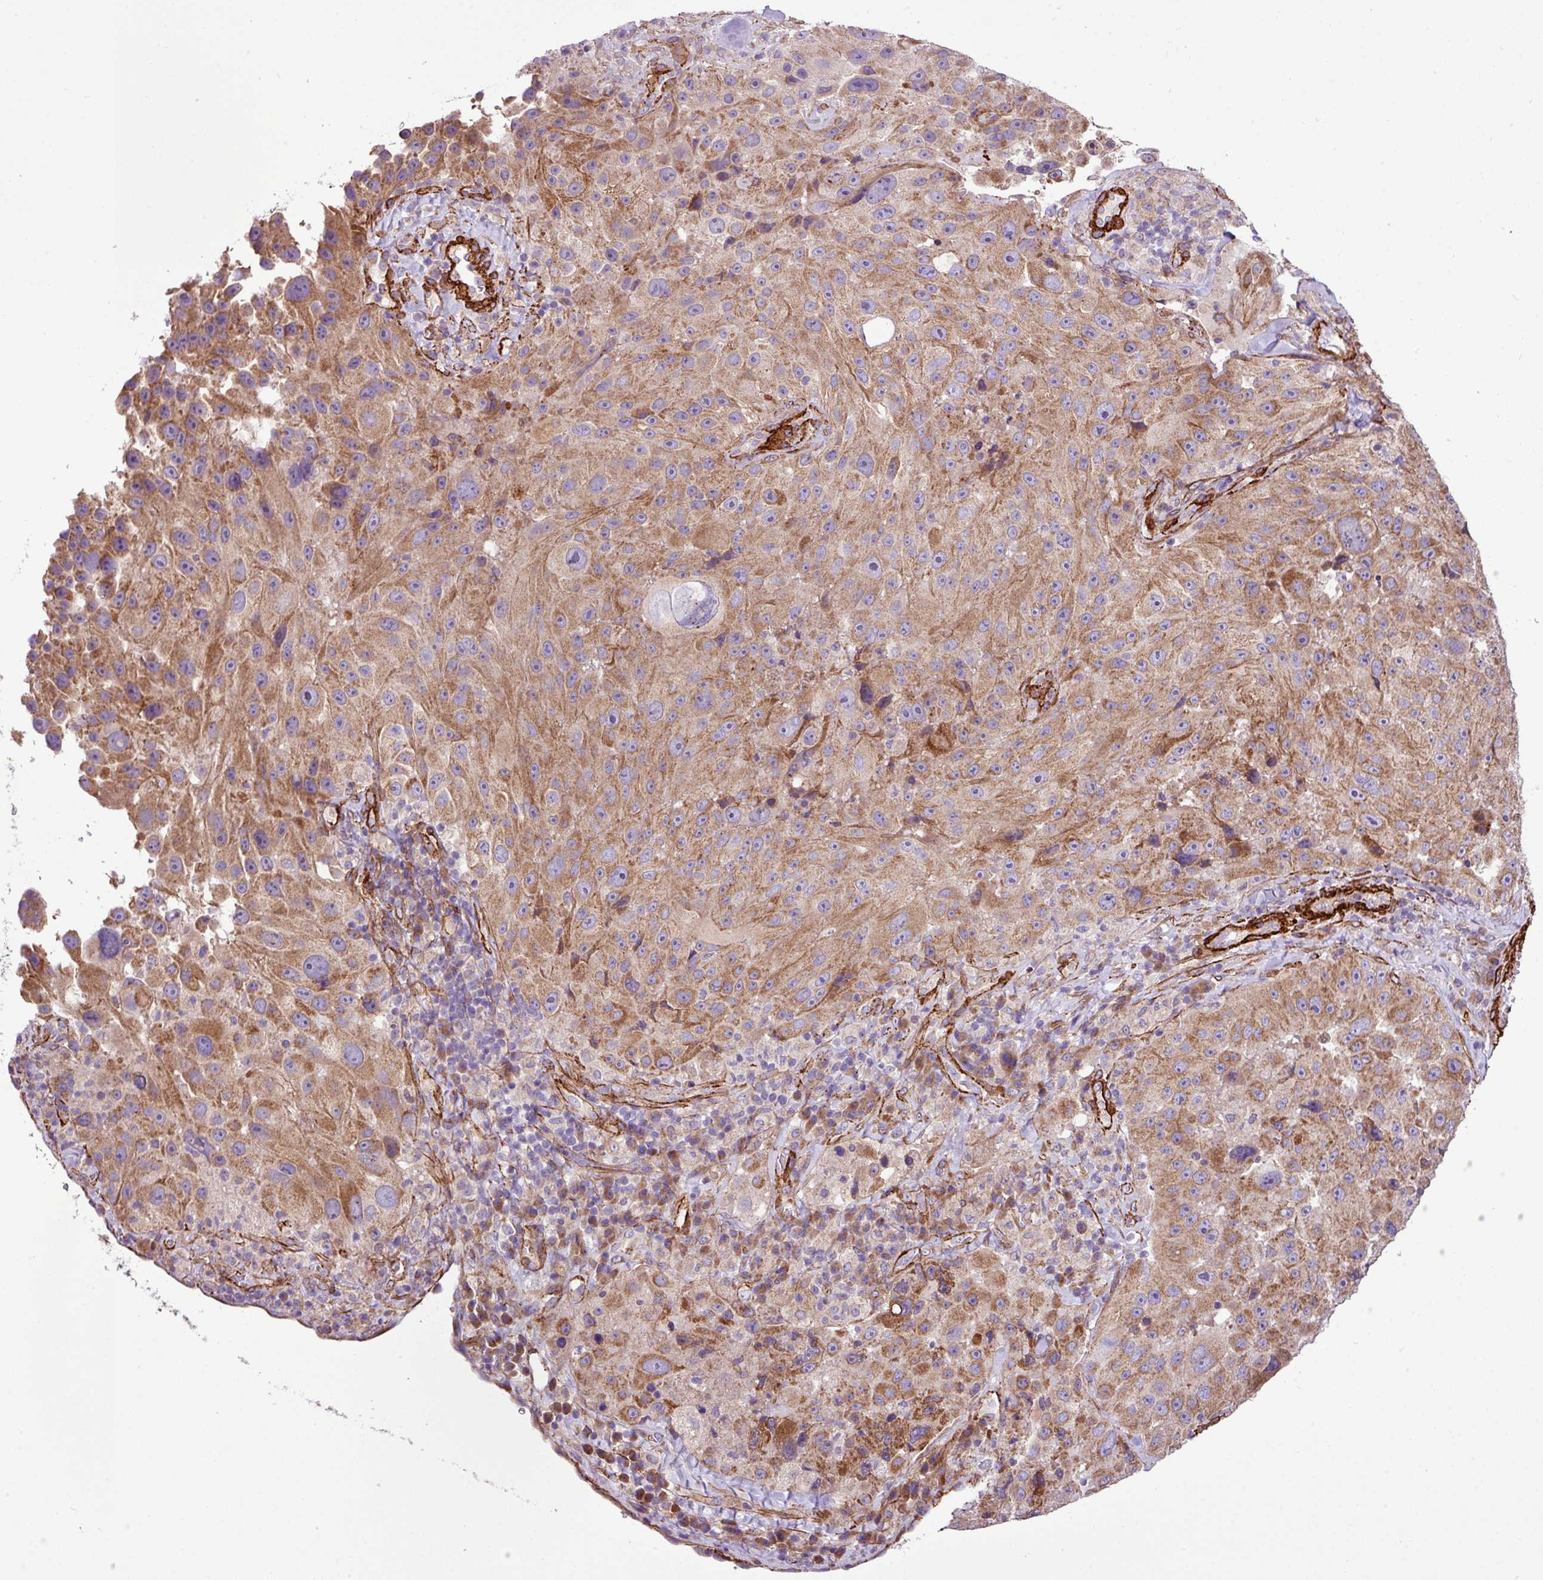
{"staining": {"intensity": "moderate", "quantity": ">75%", "location": "cytoplasmic/membranous"}, "tissue": "melanoma", "cell_type": "Tumor cells", "image_type": "cancer", "snomed": [{"axis": "morphology", "description": "Malignant melanoma, Metastatic site"}, {"axis": "topography", "description": "Lymph node"}], "caption": "Moderate cytoplasmic/membranous protein staining is seen in approximately >75% of tumor cells in melanoma. The staining was performed using DAB (3,3'-diaminobenzidine), with brown indicating positive protein expression. Nuclei are stained blue with hematoxylin.", "gene": "FAM47E", "patient": {"sex": "male", "age": 62}}